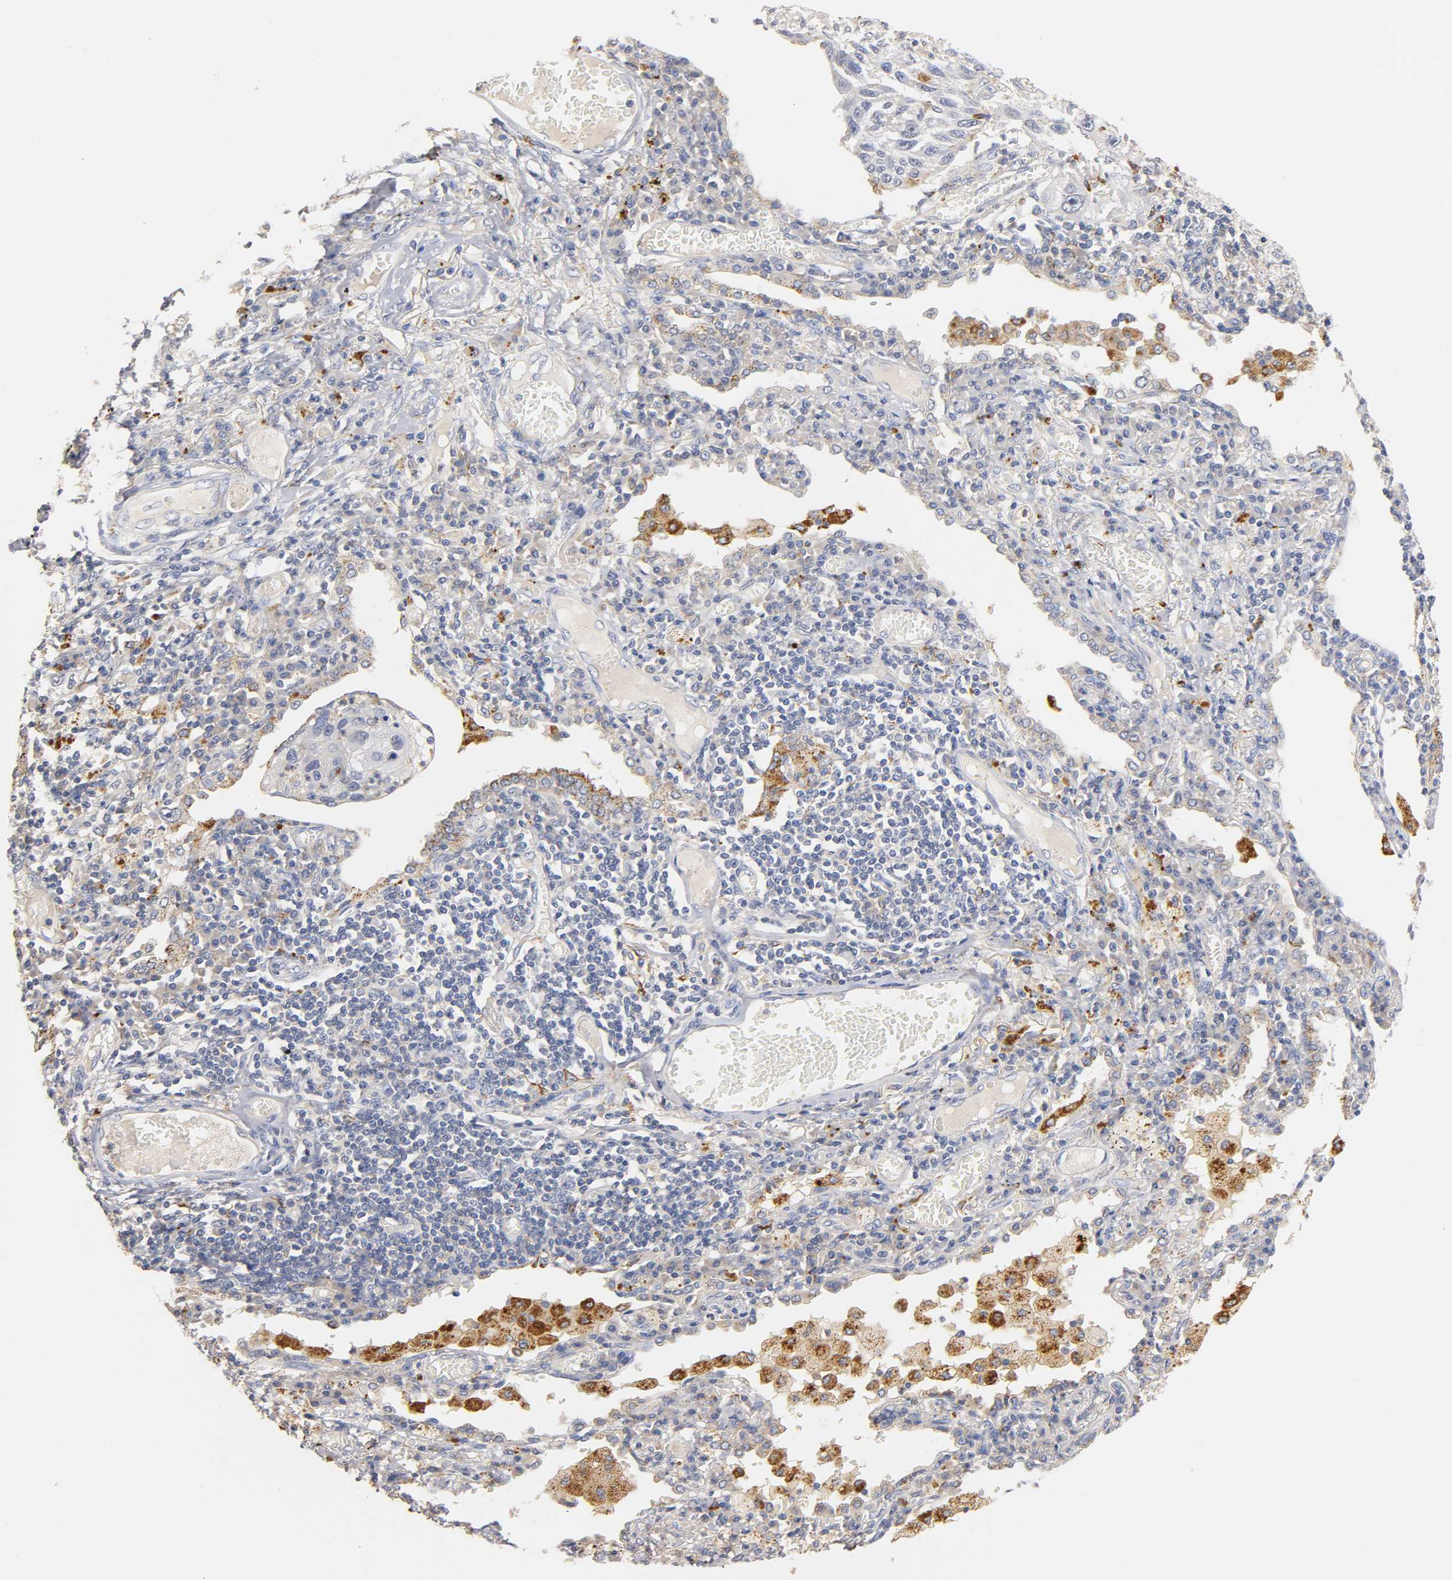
{"staining": {"intensity": "negative", "quantity": "none", "location": "none"}, "tissue": "lung cancer", "cell_type": "Tumor cells", "image_type": "cancer", "snomed": [{"axis": "morphology", "description": "Squamous cell carcinoma, NOS"}, {"axis": "topography", "description": "Lung"}], "caption": "Protein analysis of lung cancer demonstrates no significant expression in tumor cells.", "gene": "SEMA5A", "patient": {"sex": "male", "age": 71}}